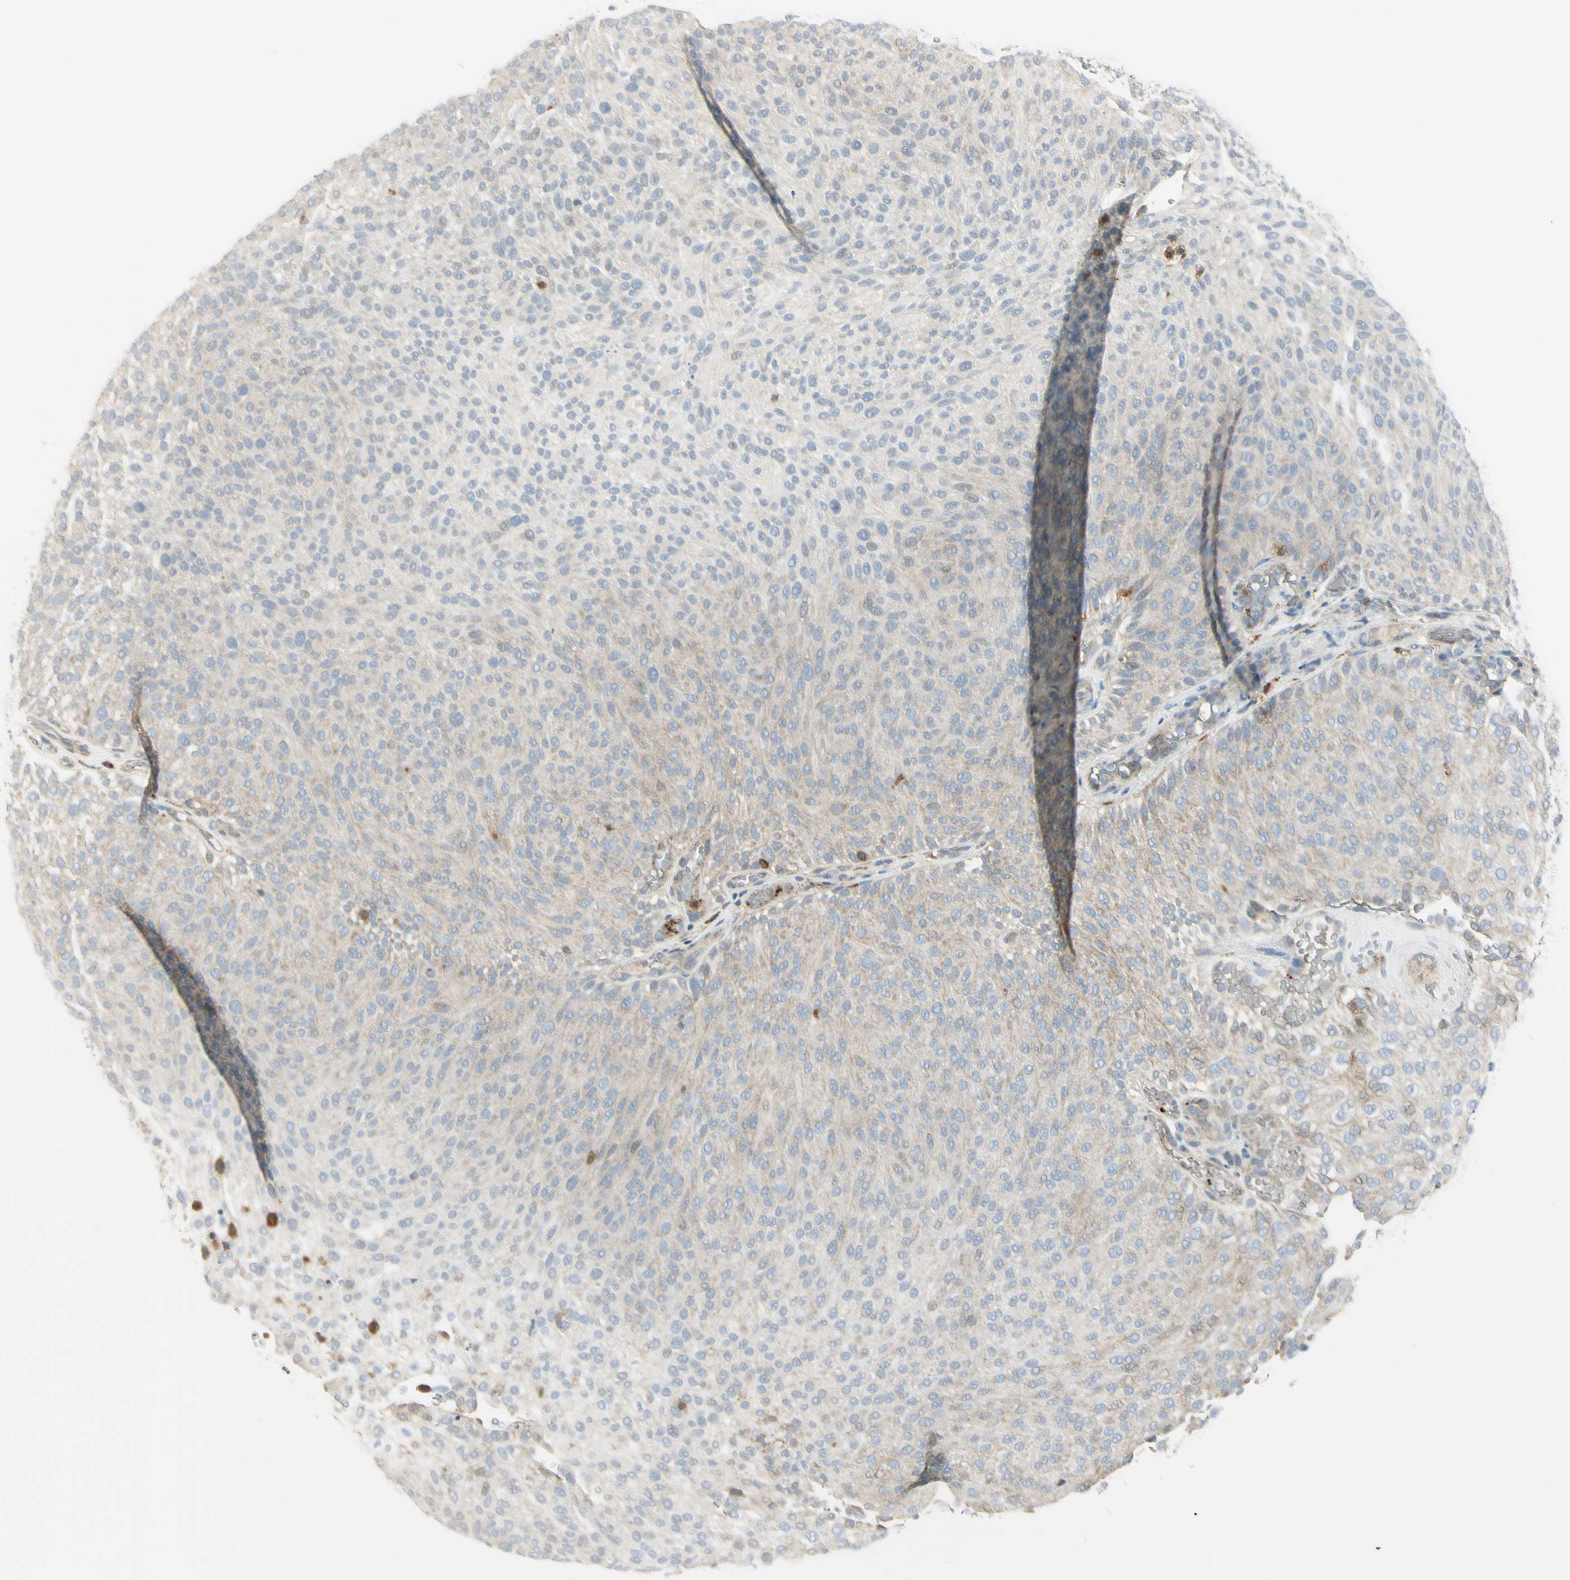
{"staining": {"intensity": "weak", "quantity": ">75%", "location": "cytoplasmic/membranous"}, "tissue": "urothelial cancer", "cell_type": "Tumor cells", "image_type": "cancer", "snomed": [{"axis": "morphology", "description": "Urothelial carcinoma, Low grade"}, {"axis": "topography", "description": "Urinary bladder"}], "caption": "A brown stain labels weak cytoplasmic/membranous staining of a protein in human urothelial cancer tumor cells. Immunohistochemistry stains the protein of interest in brown and the nuclei are stained blue.", "gene": "CYRIB", "patient": {"sex": "male", "age": 78}}